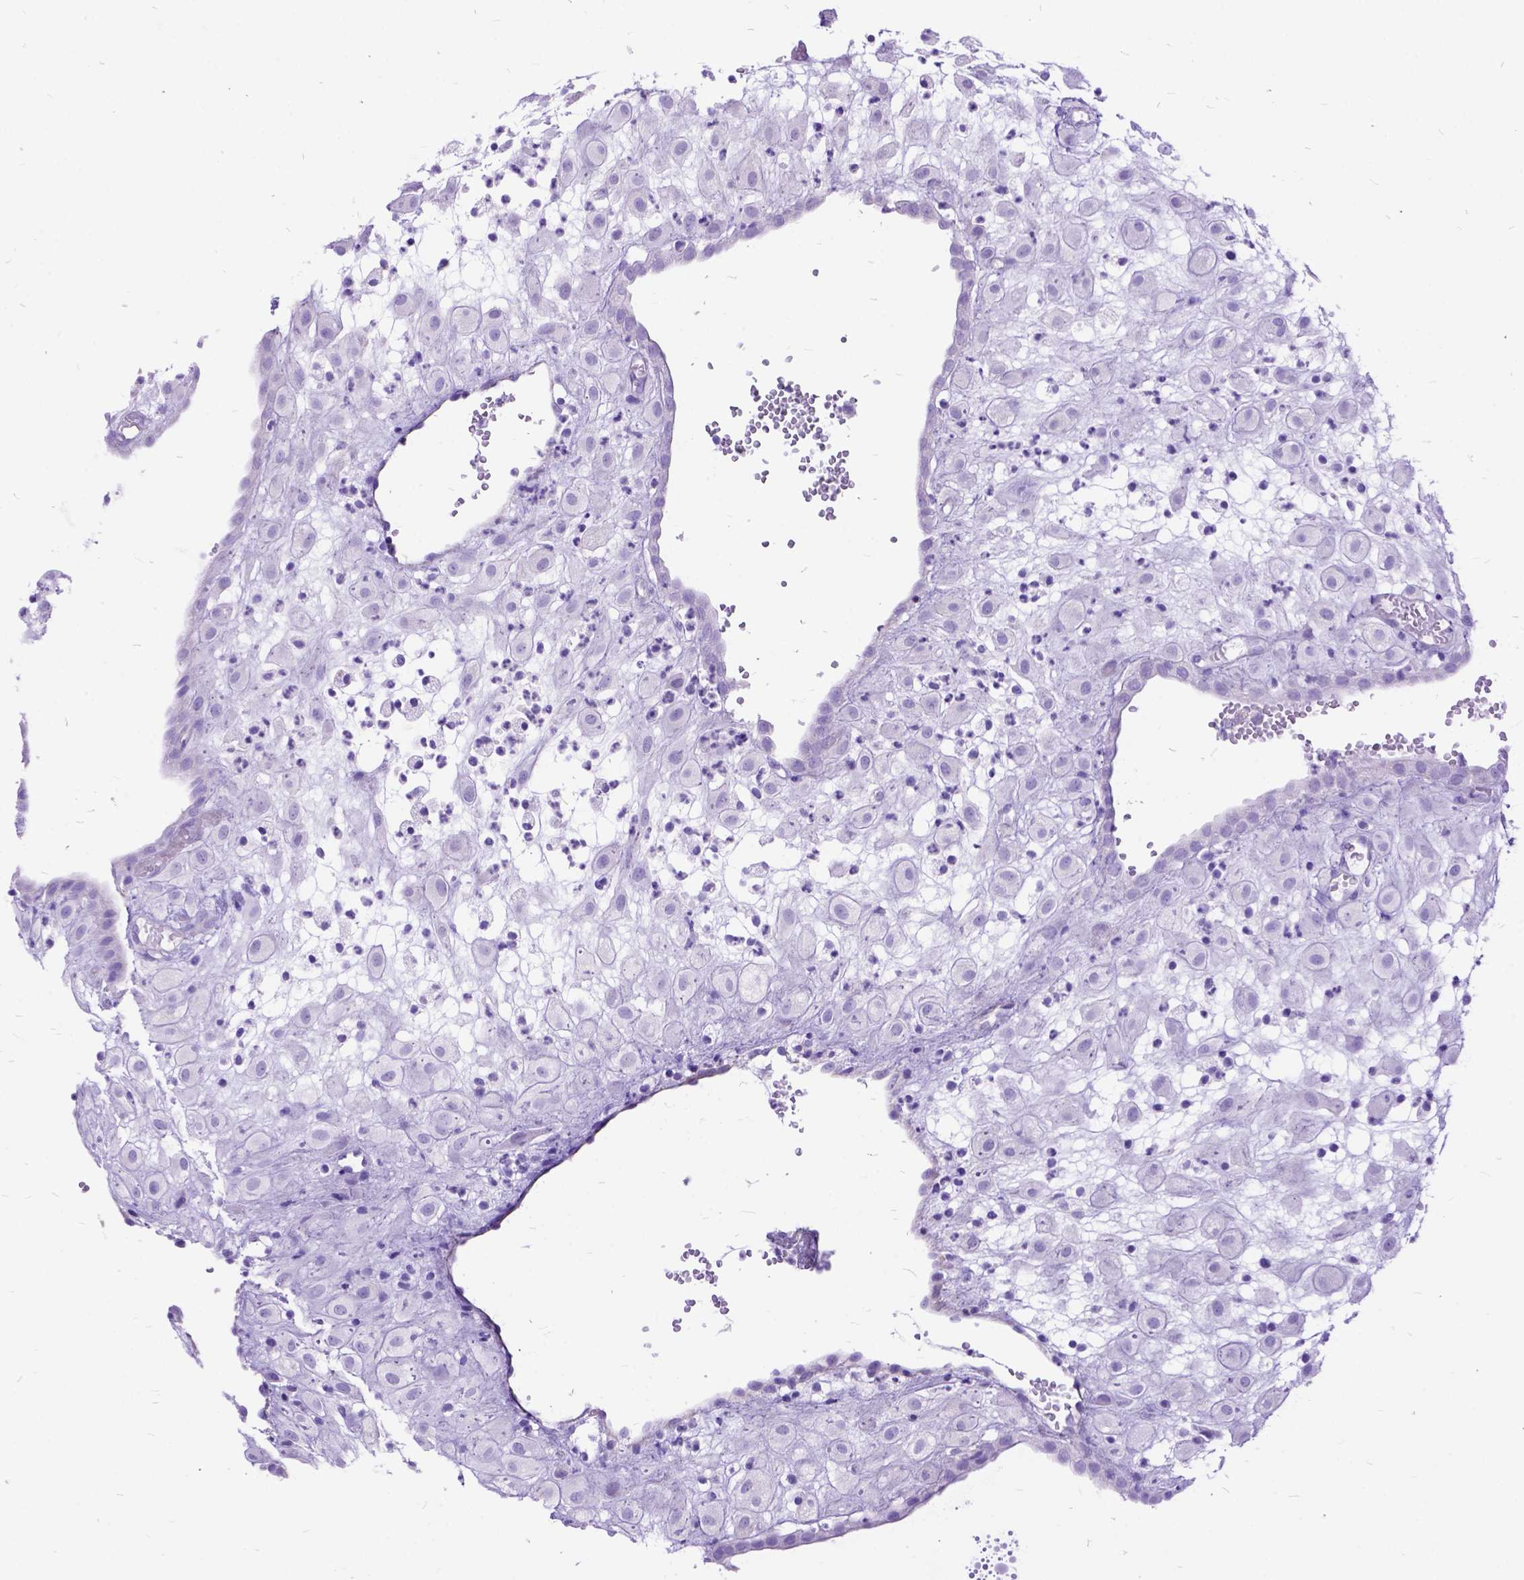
{"staining": {"intensity": "negative", "quantity": "none", "location": "none"}, "tissue": "placenta", "cell_type": "Decidual cells", "image_type": "normal", "snomed": [{"axis": "morphology", "description": "Normal tissue, NOS"}, {"axis": "topography", "description": "Placenta"}], "caption": "IHC histopathology image of unremarkable placenta: human placenta stained with DAB exhibits no significant protein staining in decidual cells. (Stains: DAB immunohistochemistry with hematoxylin counter stain, Microscopy: brightfield microscopy at high magnification).", "gene": "ARL9", "patient": {"sex": "female", "age": 24}}